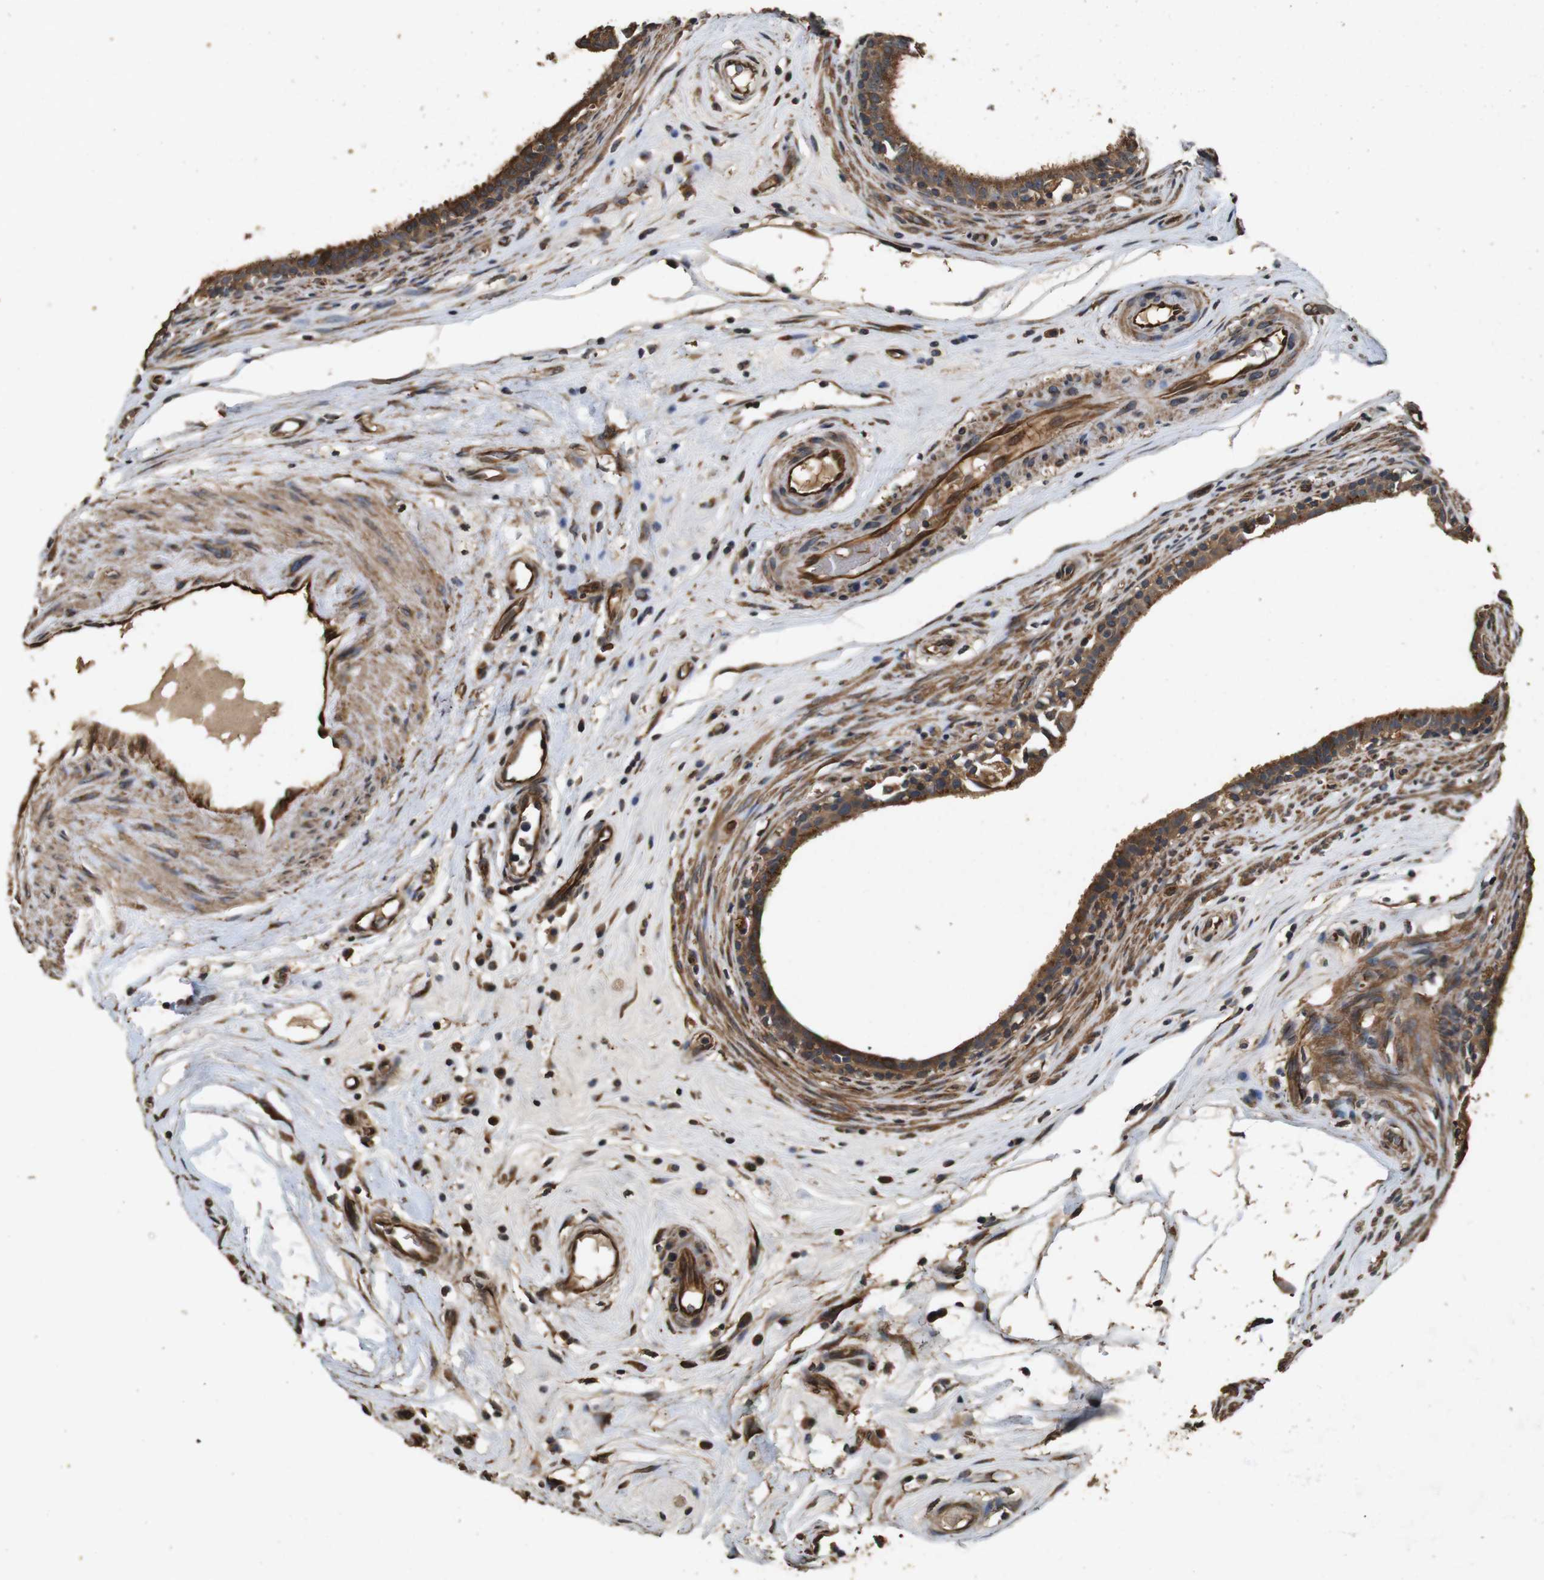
{"staining": {"intensity": "moderate", "quantity": ">75%", "location": "cytoplasmic/membranous"}, "tissue": "epididymis", "cell_type": "Glandular cells", "image_type": "normal", "snomed": [{"axis": "morphology", "description": "Normal tissue, NOS"}, {"axis": "morphology", "description": "Inflammation, NOS"}, {"axis": "topography", "description": "Epididymis"}], "caption": "Epididymis stained with DAB (3,3'-diaminobenzidine) immunohistochemistry (IHC) reveals medium levels of moderate cytoplasmic/membranous staining in approximately >75% of glandular cells. (DAB (3,3'-diaminobenzidine) = brown stain, brightfield microscopy at high magnification).", "gene": "CNPY4", "patient": {"sex": "male", "age": 84}}